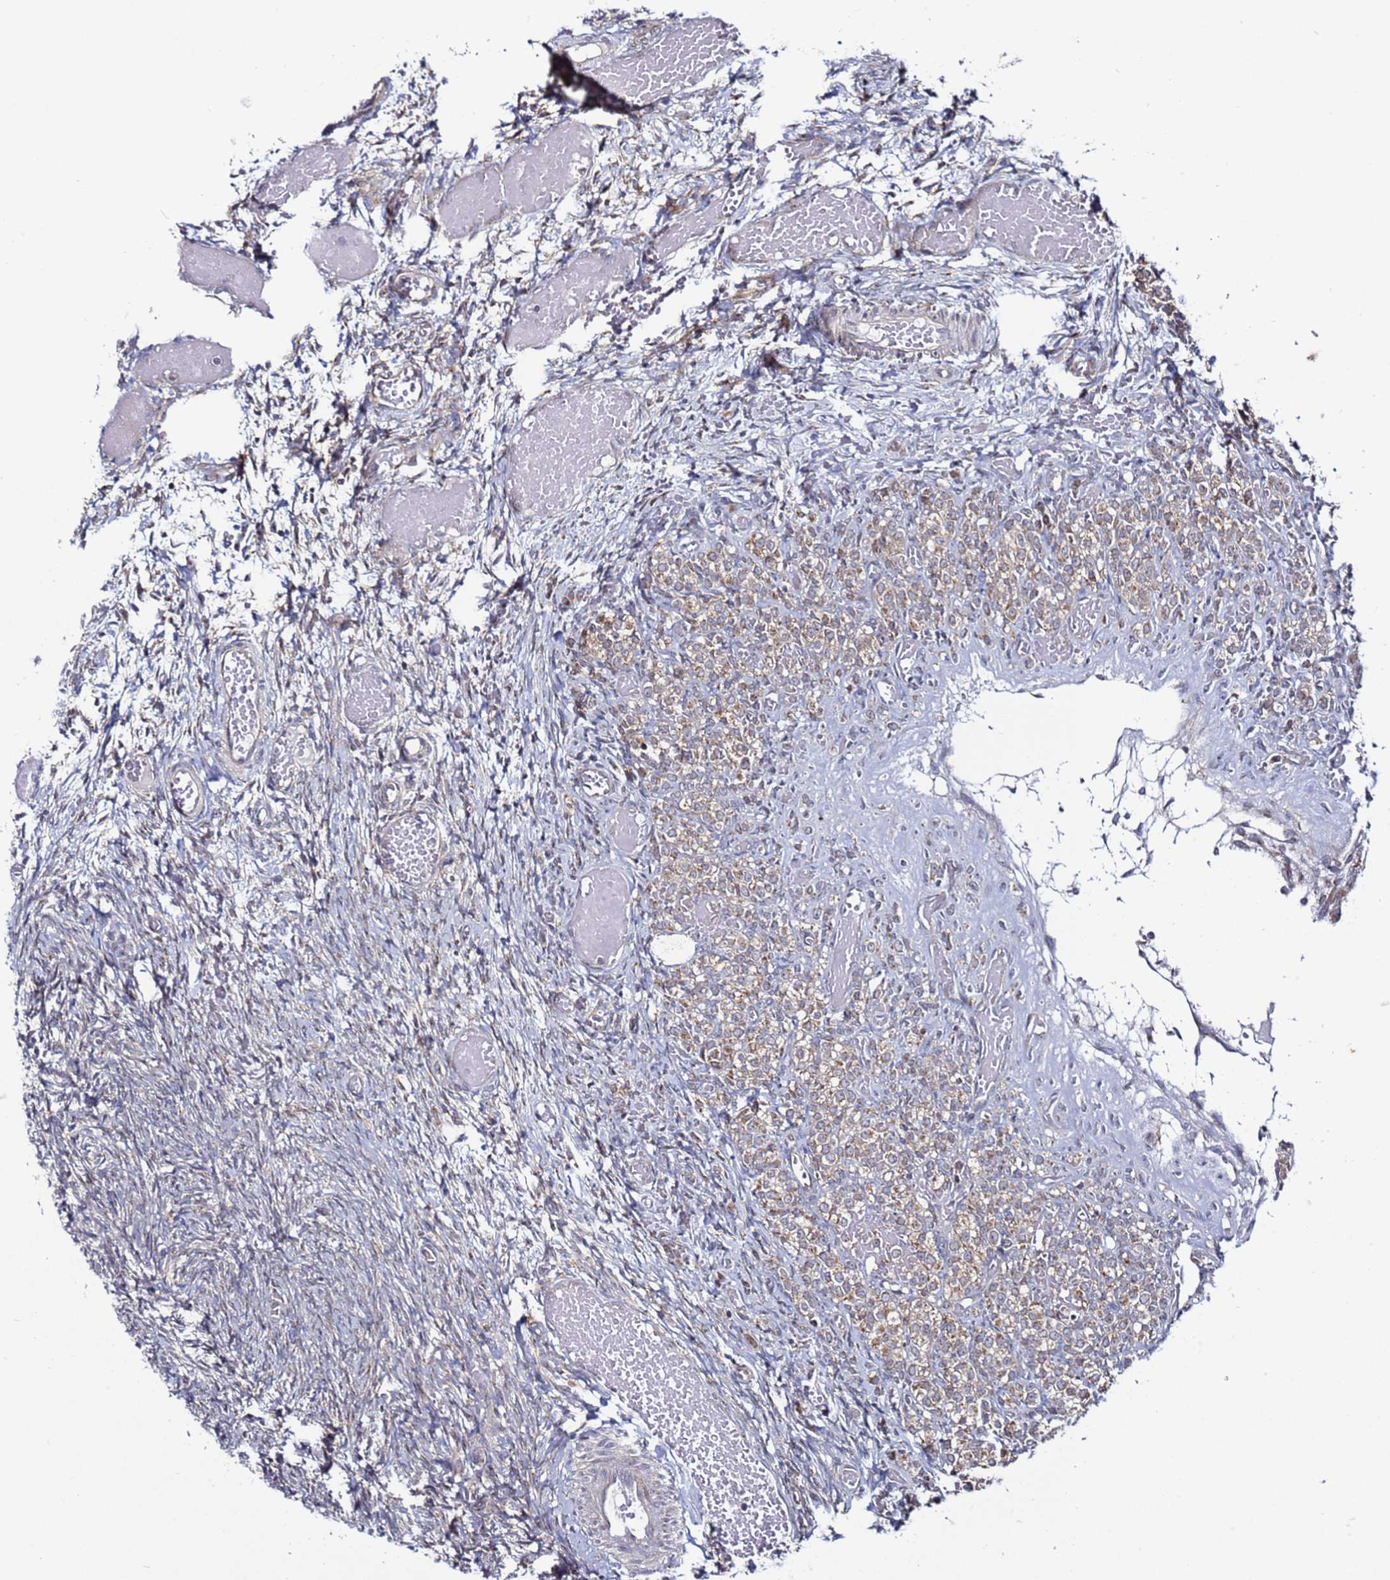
{"staining": {"intensity": "negative", "quantity": "none", "location": "none"}, "tissue": "ovary", "cell_type": "Ovarian stroma cells", "image_type": "normal", "snomed": [{"axis": "morphology", "description": "Adenocarcinoma, NOS"}, {"axis": "topography", "description": "Endometrium"}], "caption": "This is a histopathology image of IHC staining of benign ovary, which shows no expression in ovarian stroma cells.", "gene": "TMEM176B", "patient": {"sex": "female", "age": 32}}